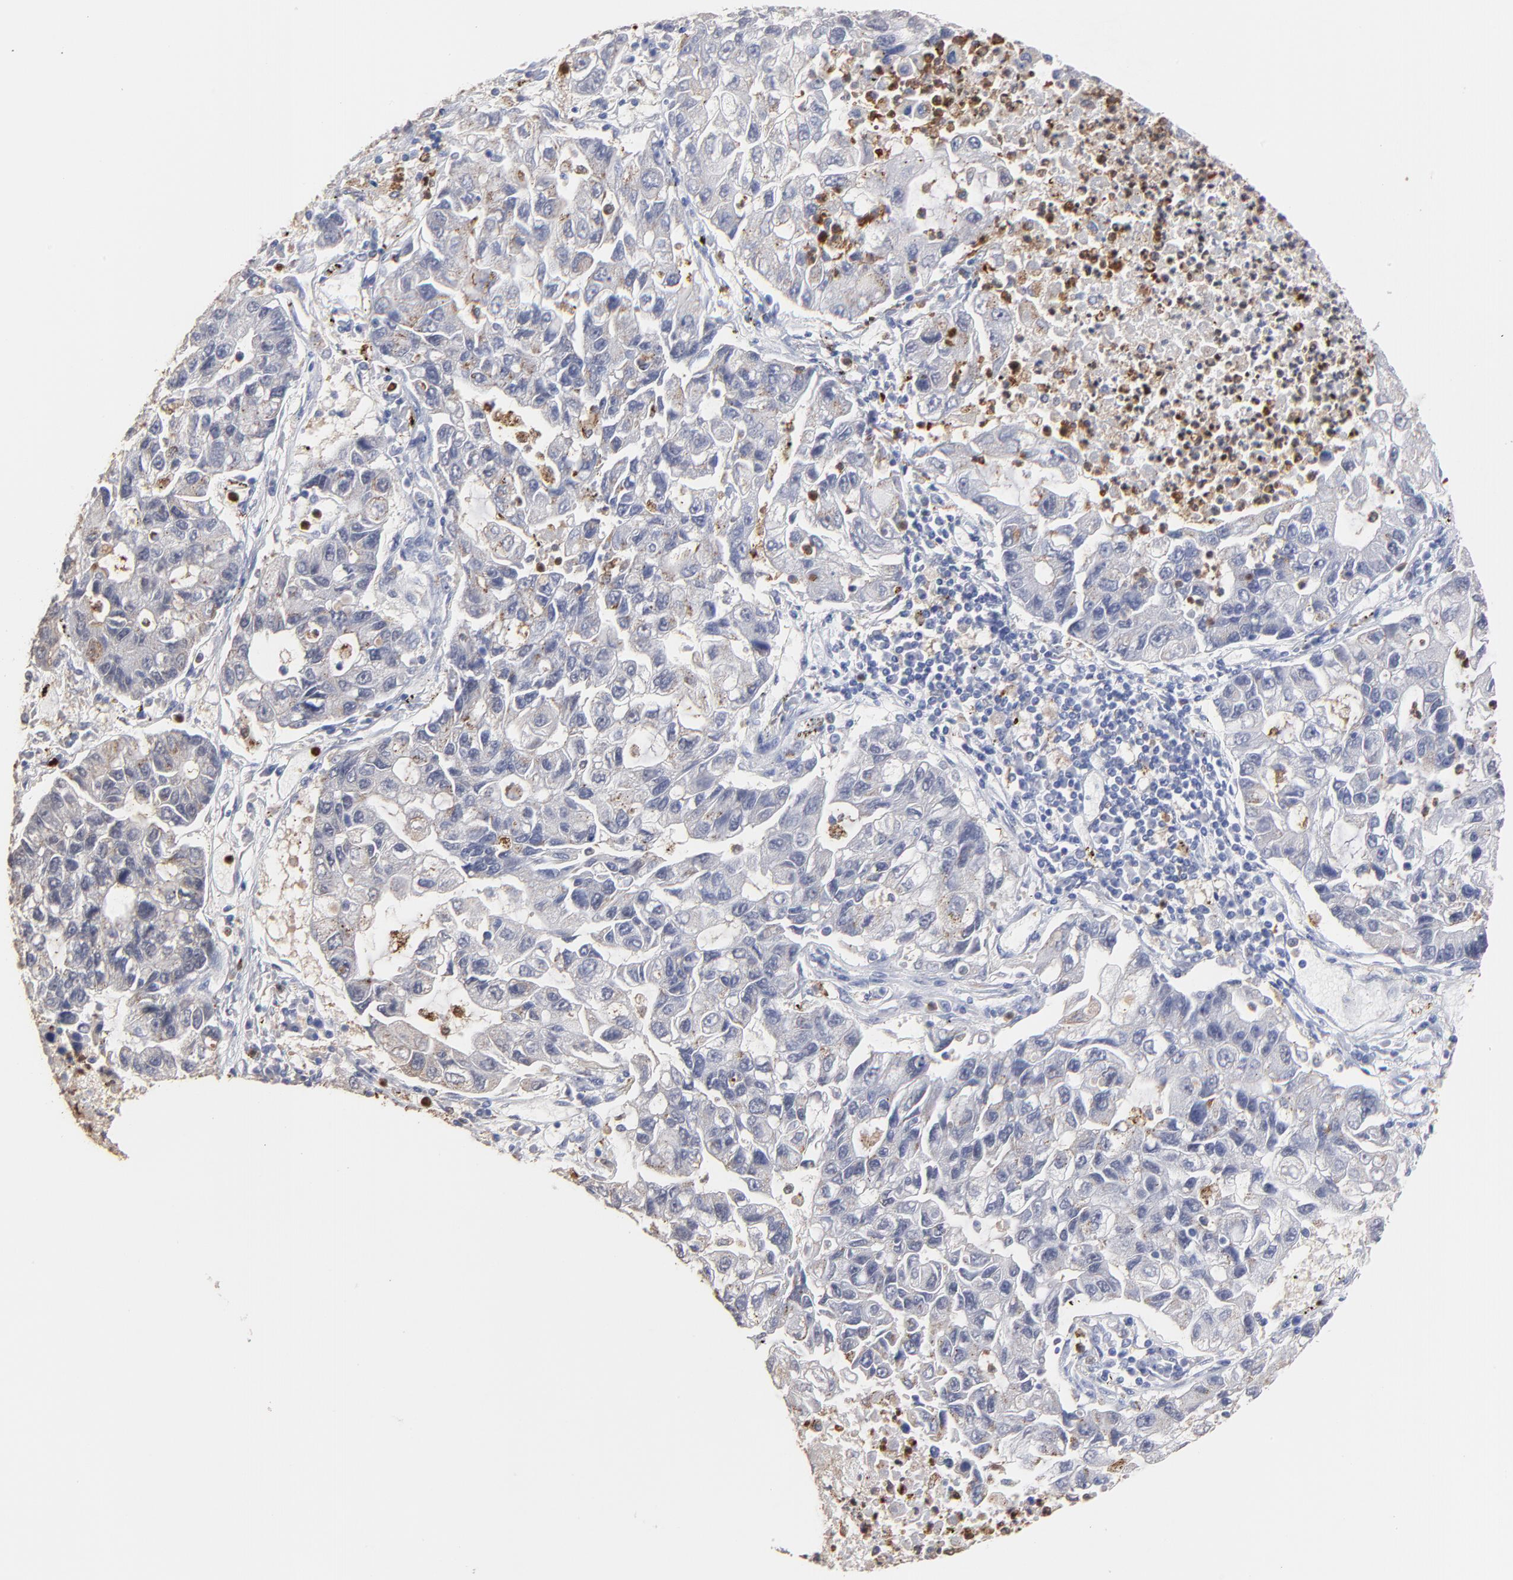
{"staining": {"intensity": "negative", "quantity": "none", "location": "none"}, "tissue": "lung cancer", "cell_type": "Tumor cells", "image_type": "cancer", "snomed": [{"axis": "morphology", "description": "Adenocarcinoma, NOS"}, {"axis": "topography", "description": "Lung"}], "caption": "Micrograph shows no significant protein staining in tumor cells of lung cancer (adenocarcinoma).", "gene": "SMARCA1", "patient": {"sex": "female", "age": 51}}